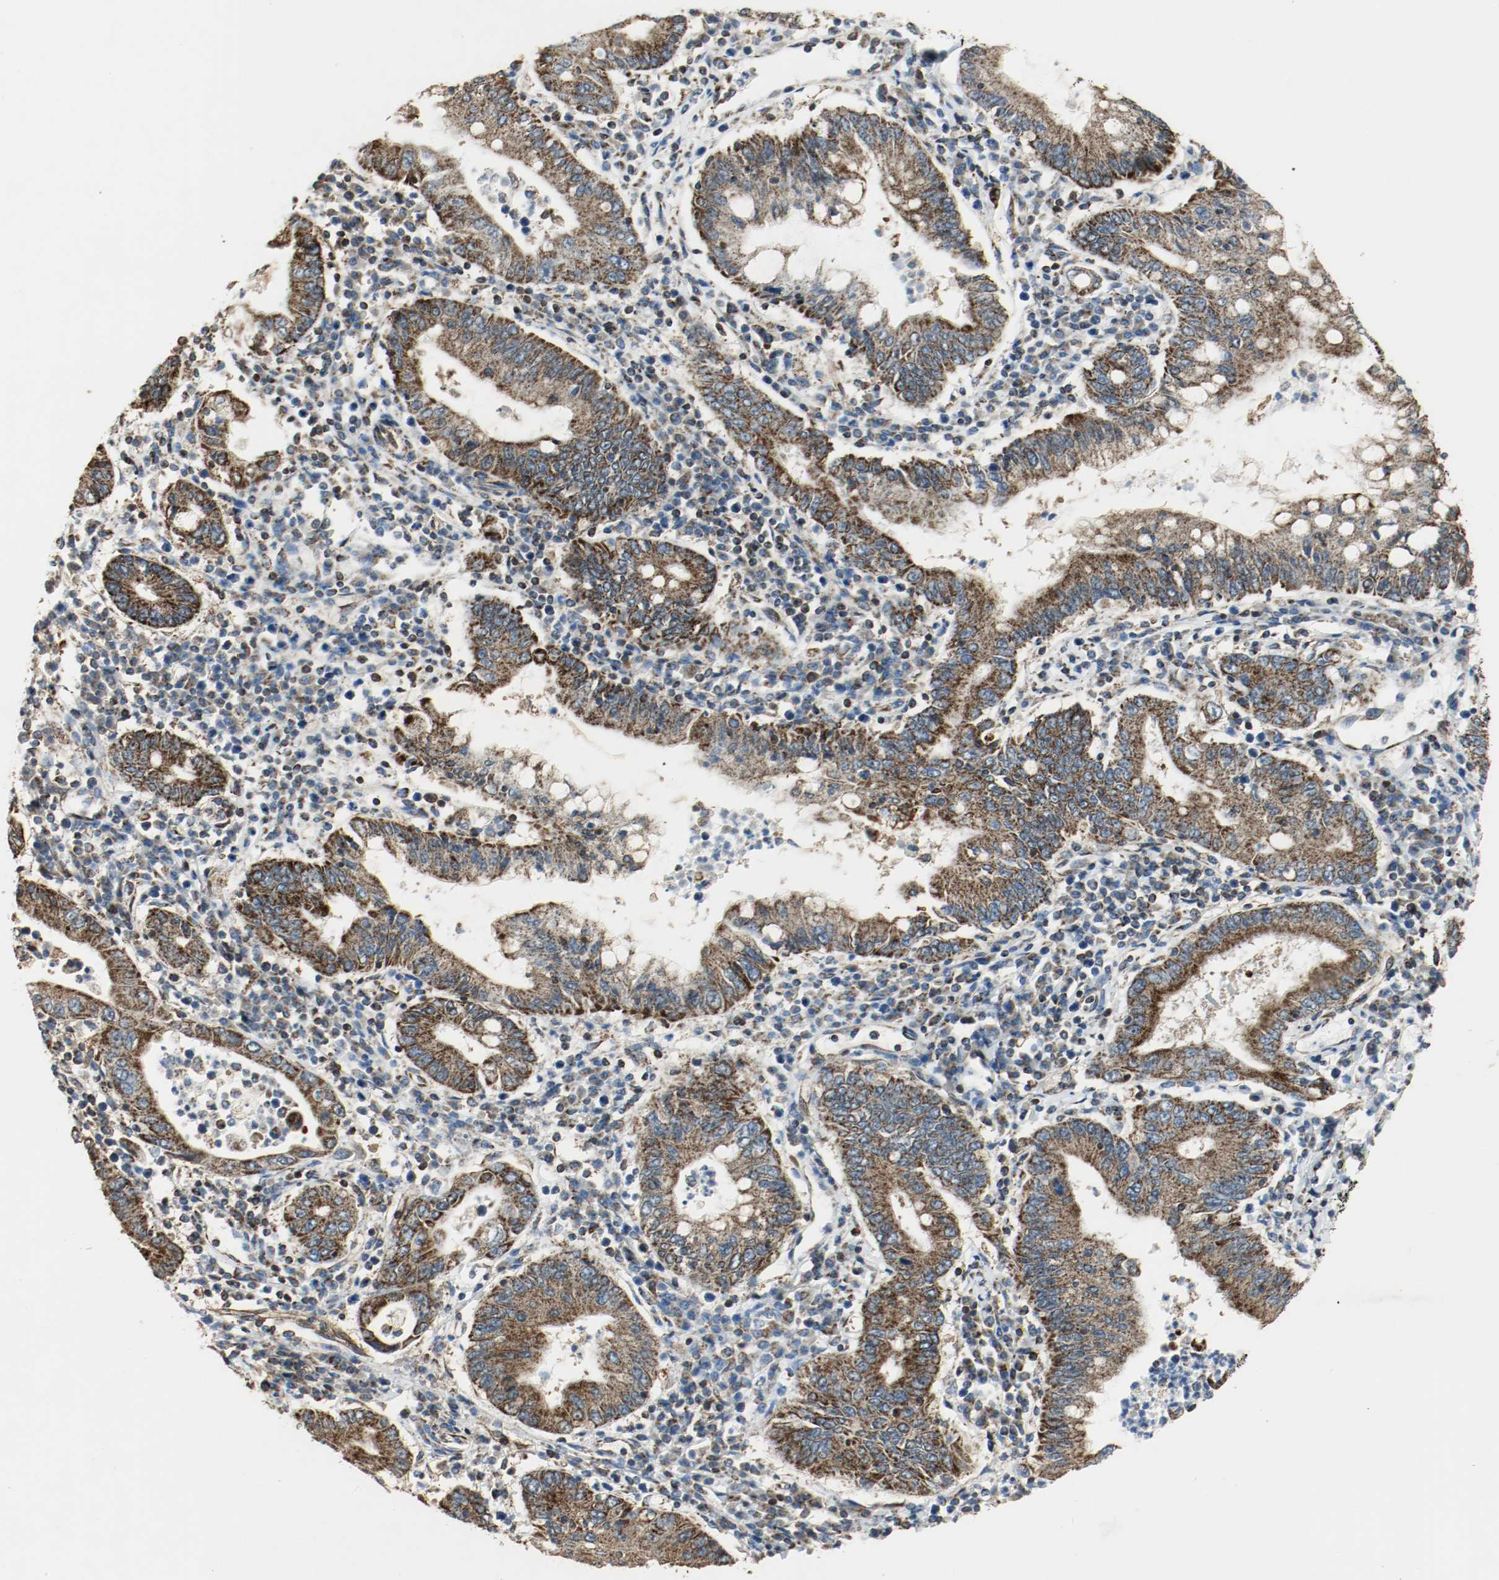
{"staining": {"intensity": "strong", "quantity": ">75%", "location": "cytoplasmic/membranous"}, "tissue": "stomach cancer", "cell_type": "Tumor cells", "image_type": "cancer", "snomed": [{"axis": "morphology", "description": "Normal tissue, NOS"}, {"axis": "morphology", "description": "Adenocarcinoma, NOS"}, {"axis": "topography", "description": "Esophagus"}, {"axis": "topography", "description": "Stomach, upper"}, {"axis": "topography", "description": "Peripheral nerve tissue"}], "caption": "This micrograph shows immunohistochemistry staining of human stomach cancer (adenocarcinoma), with high strong cytoplasmic/membranous staining in about >75% of tumor cells.", "gene": "PLCG1", "patient": {"sex": "male", "age": 62}}